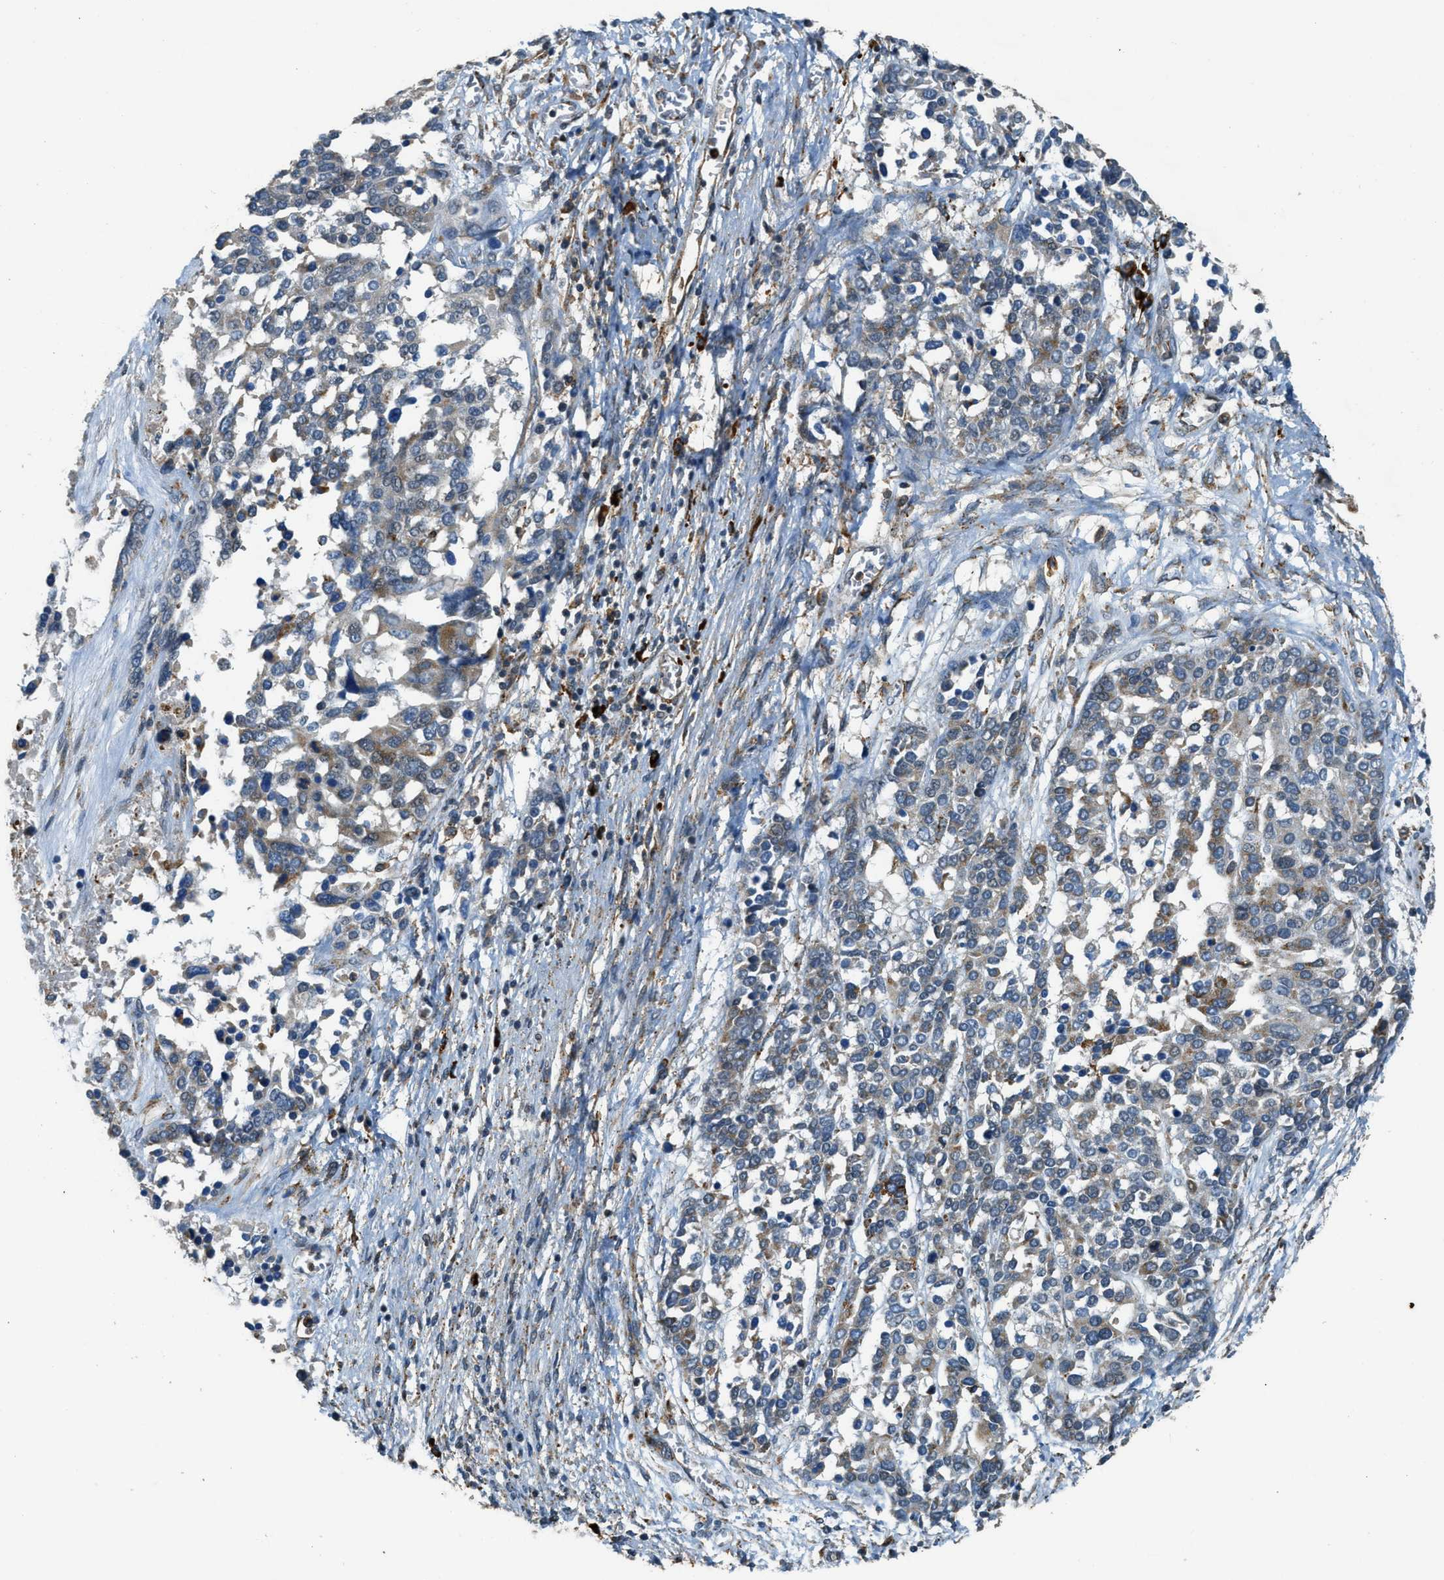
{"staining": {"intensity": "moderate", "quantity": "25%-75%", "location": "cytoplasmic/membranous"}, "tissue": "ovarian cancer", "cell_type": "Tumor cells", "image_type": "cancer", "snomed": [{"axis": "morphology", "description": "Cystadenocarcinoma, serous, NOS"}, {"axis": "topography", "description": "Ovary"}], "caption": "Ovarian serous cystadenocarcinoma stained with a protein marker shows moderate staining in tumor cells.", "gene": "HERC2", "patient": {"sex": "female", "age": 44}}